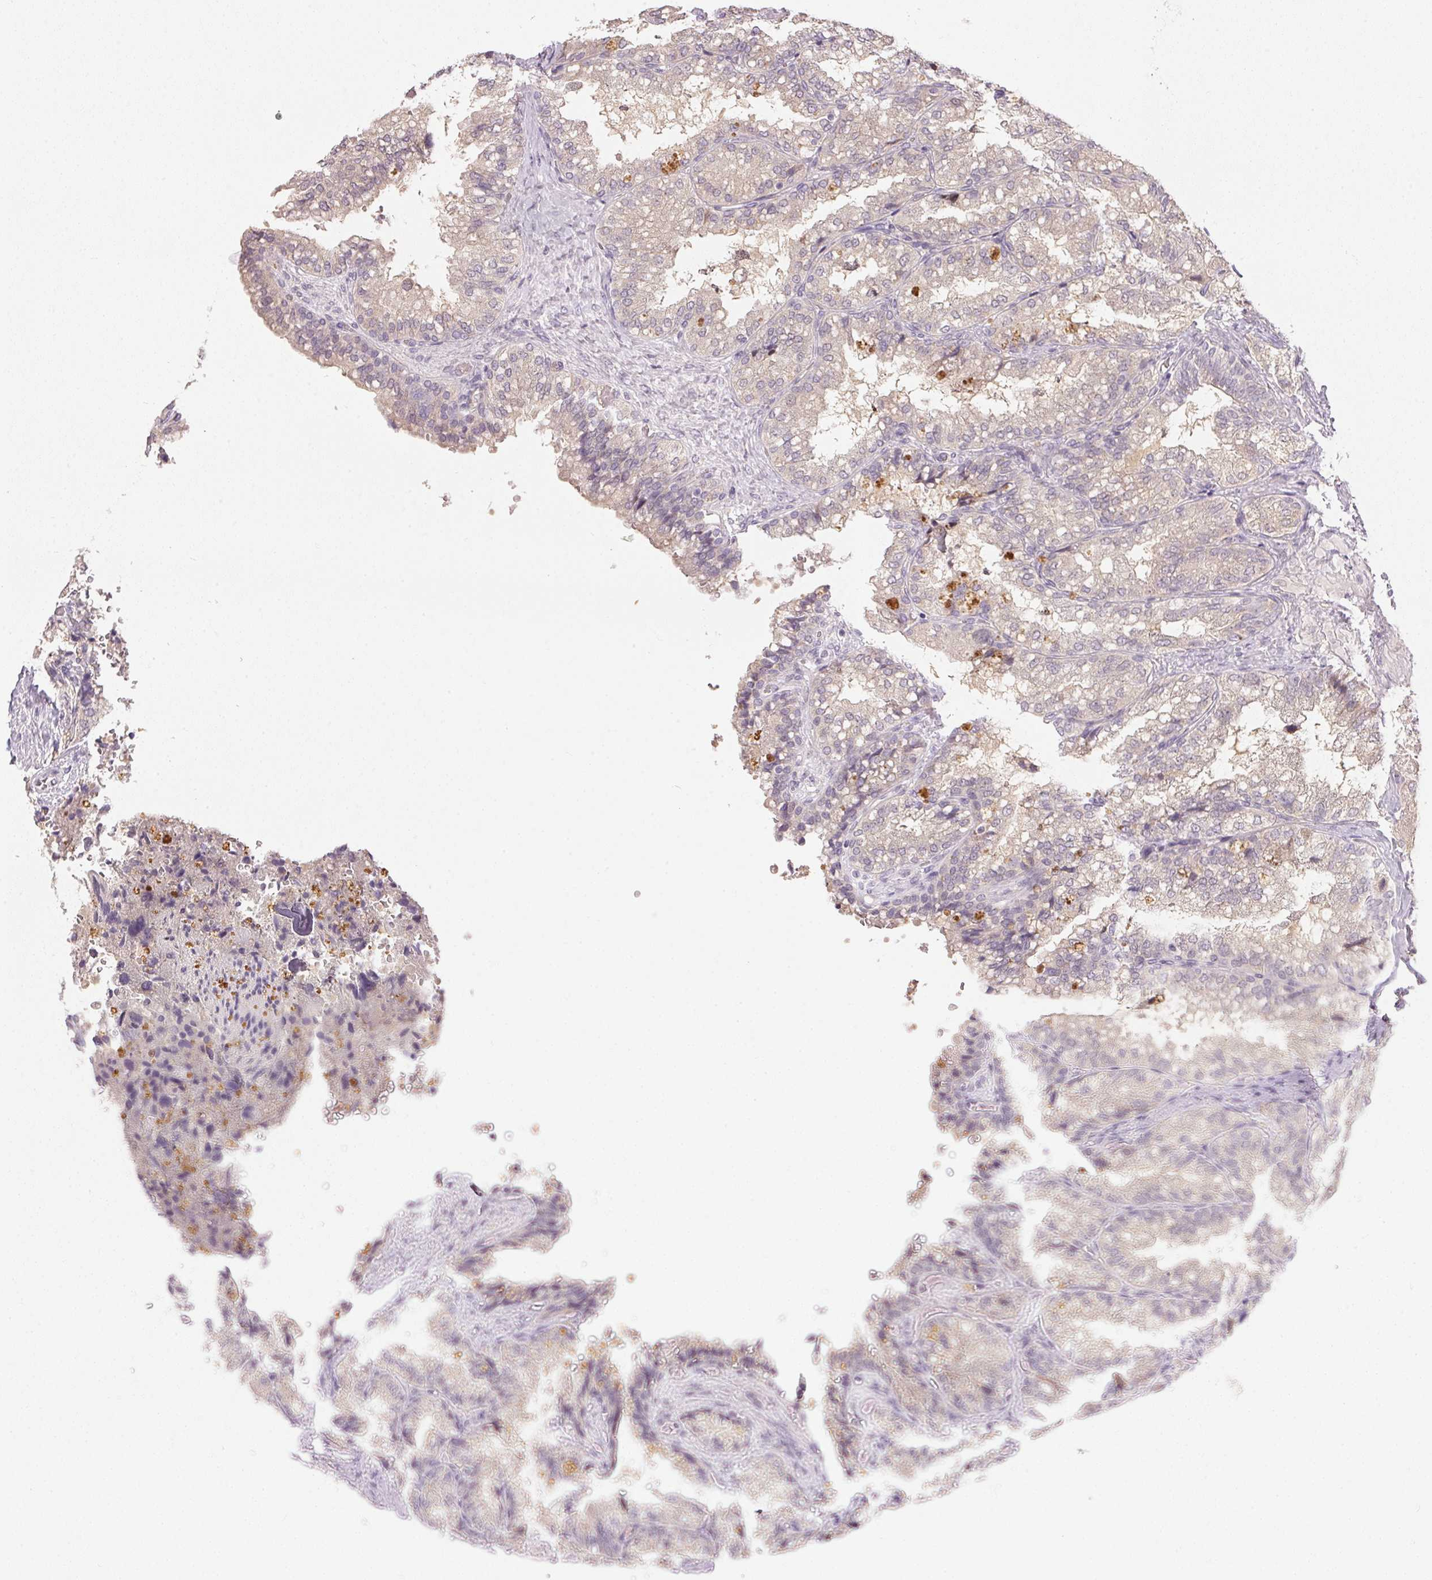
{"staining": {"intensity": "weak", "quantity": "<25%", "location": "cytoplasmic/membranous"}, "tissue": "seminal vesicle", "cell_type": "Glandular cells", "image_type": "normal", "snomed": [{"axis": "morphology", "description": "Normal tissue, NOS"}, {"axis": "topography", "description": "Seminal veicle"}], "caption": "Immunohistochemistry histopathology image of normal seminal vesicle: human seminal vesicle stained with DAB (3,3'-diaminobenzidine) shows no significant protein staining in glandular cells.", "gene": "TTC23L", "patient": {"sex": "male", "age": 57}}